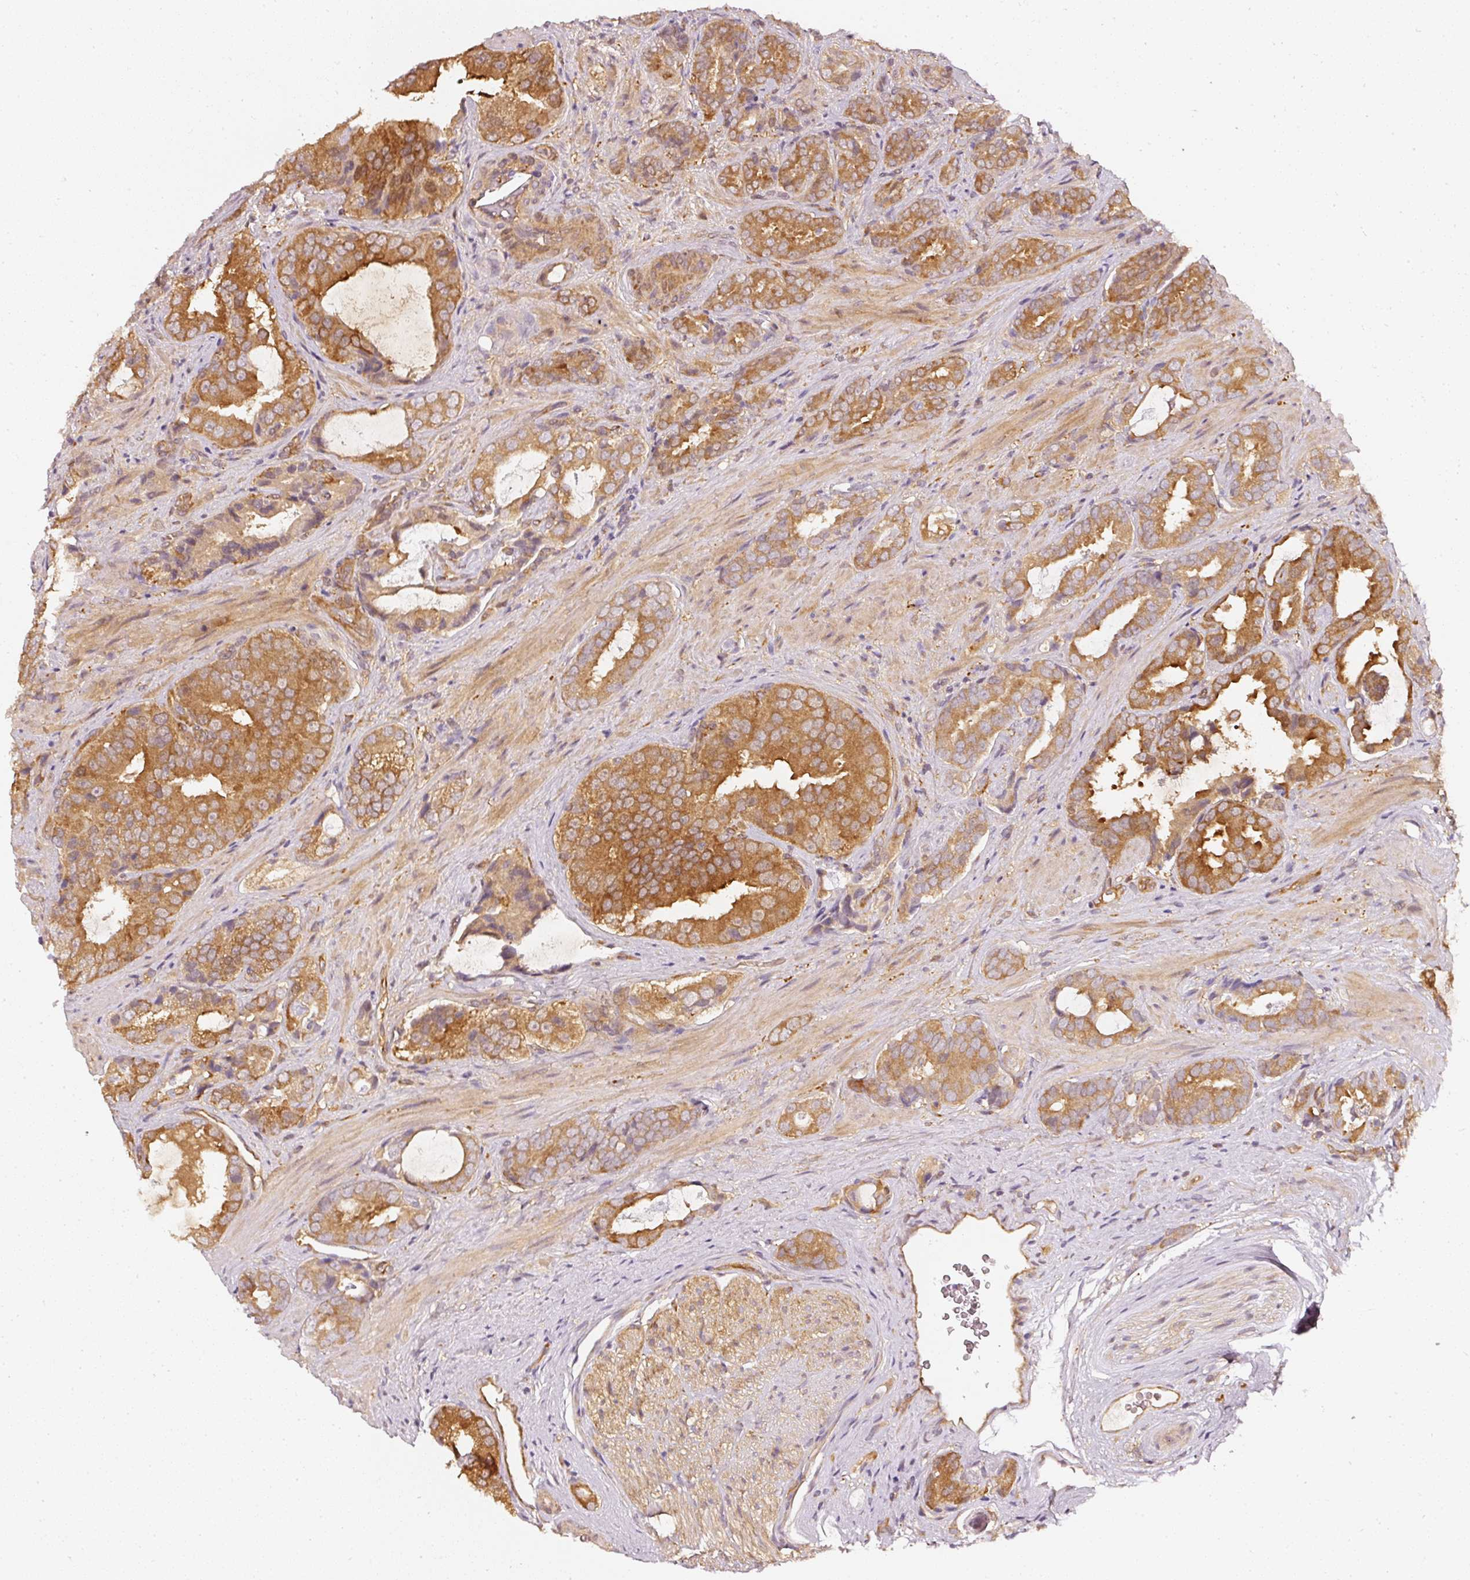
{"staining": {"intensity": "moderate", "quantity": ">75%", "location": "cytoplasmic/membranous"}, "tissue": "prostate cancer", "cell_type": "Tumor cells", "image_type": "cancer", "snomed": [{"axis": "morphology", "description": "Adenocarcinoma, High grade"}, {"axis": "topography", "description": "Prostate"}], "caption": "Brown immunohistochemical staining in human prostate high-grade adenocarcinoma exhibits moderate cytoplasmic/membranous positivity in about >75% of tumor cells.", "gene": "ASMTL", "patient": {"sex": "male", "age": 71}}